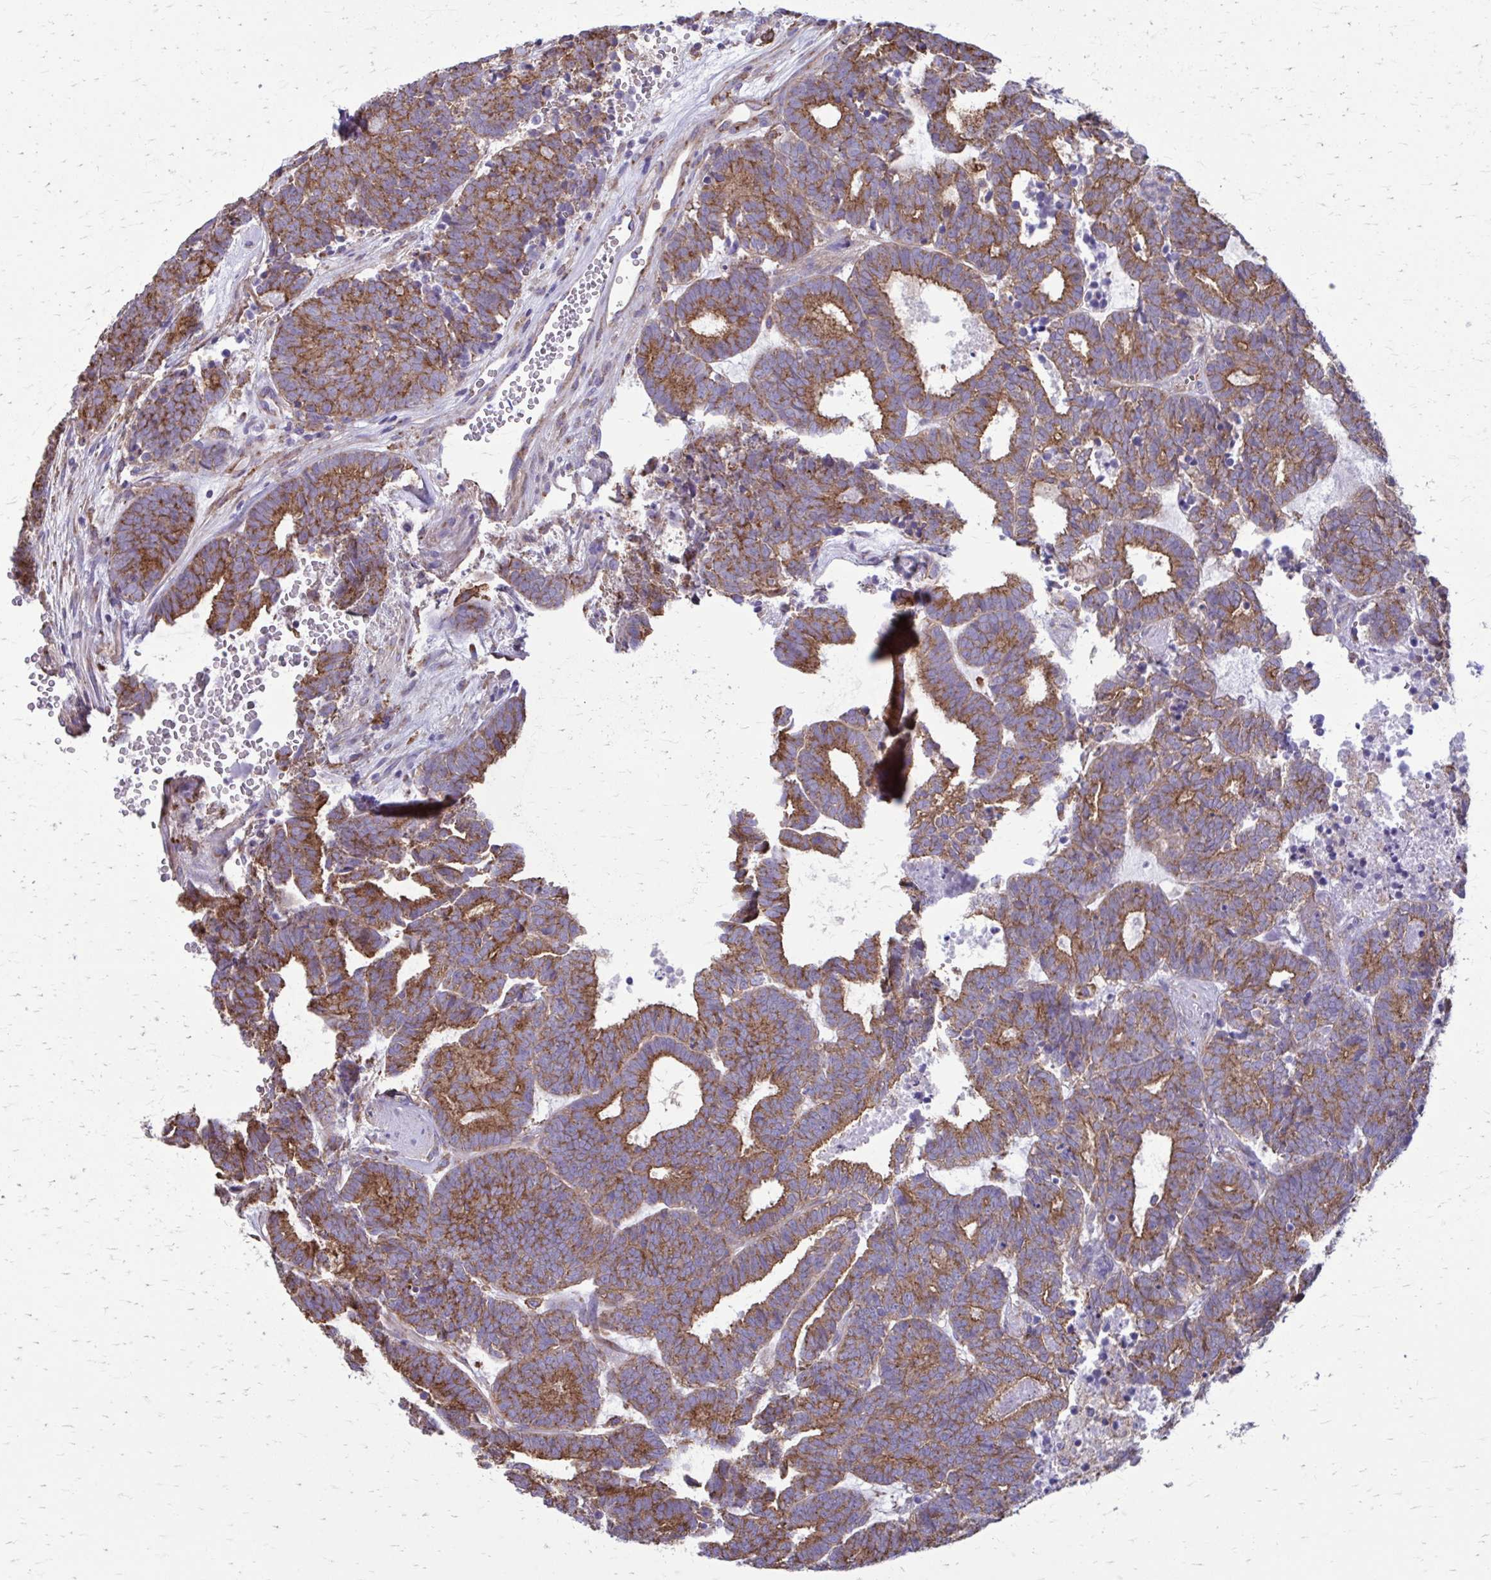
{"staining": {"intensity": "moderate", "quantity": ">75%", "location": "cytoplasmic/membranous"}, "tissue": "head and neck cancer", "cell_type": "Tumor cells", "image_type": "cancer", "snomed": [{"axis": "morphology", "description": "Adenocarcinoma, NOS"}, {"axis": "topography", "description": "Head-Neck"}], "caption": "The immunohistochemical stain labels moderate cytoplasmic/membranous positivity in tumor cells of adenocarcinoma (head and neck) tissue.", "gene": "CLTA", "patient": {"sex": "female", "age": 81}}